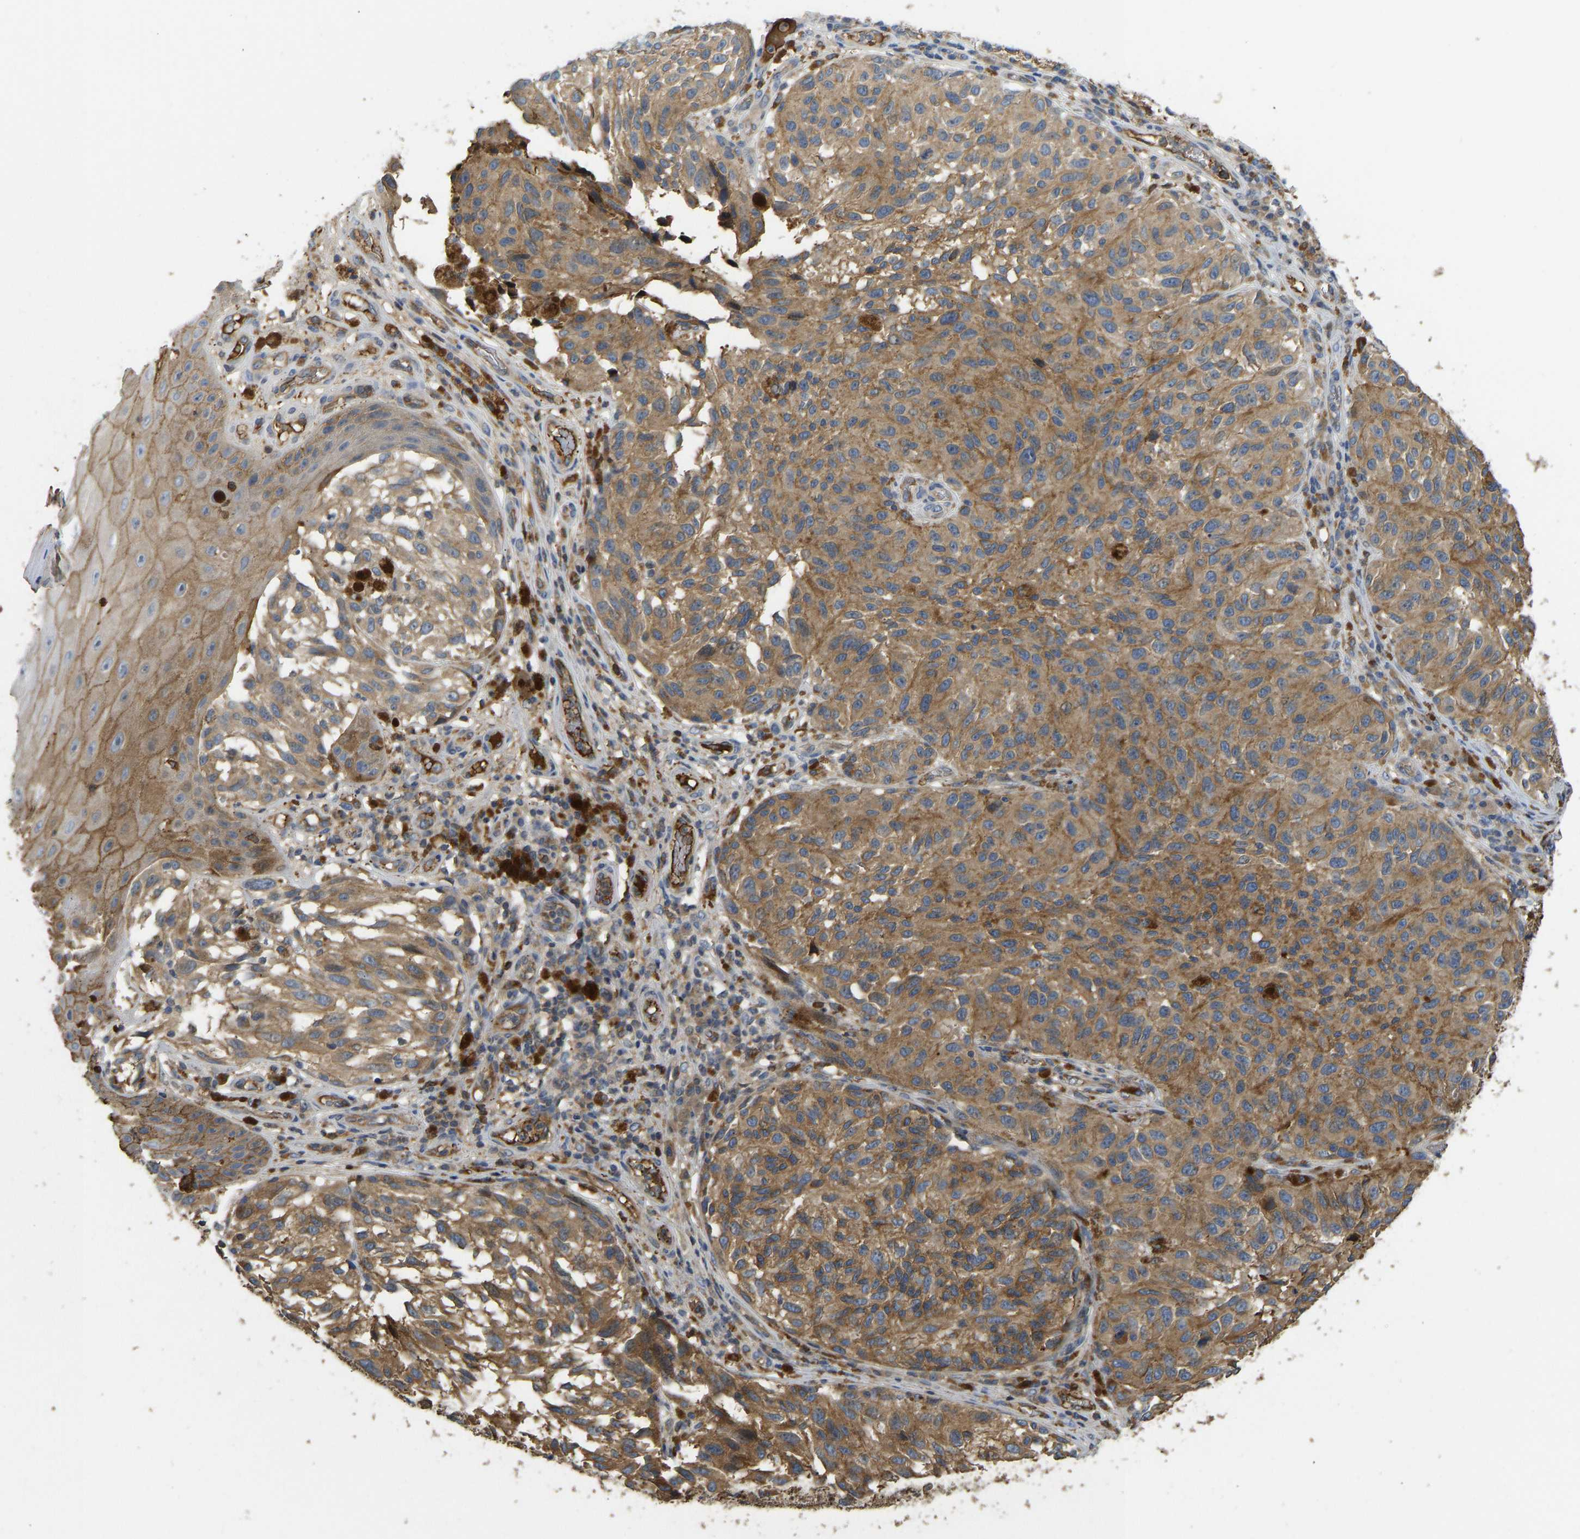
{"staining": {"intensity": "moderate", "quantity": ">75%", "location": "cytoplasmic/membranous"}, "tissue": "melanoma", "cell_type": "Tumor cells", "image_type": "cancer", "snomed": [{"axis": "morphology", "description": "Malignant melanoma, NOS"}, {"axis": "topography", "description": "Skin"}], "caption": "DAB (3,3'-diaminobenzidine) immunohistochemical staining of human malignant melanoma reveals moderate cytoplasmic/membranous protein expression in approximately >75% of tumor cells.", "gene": "VCPKMT", "patient": {"sex": "female", "age": 73}}